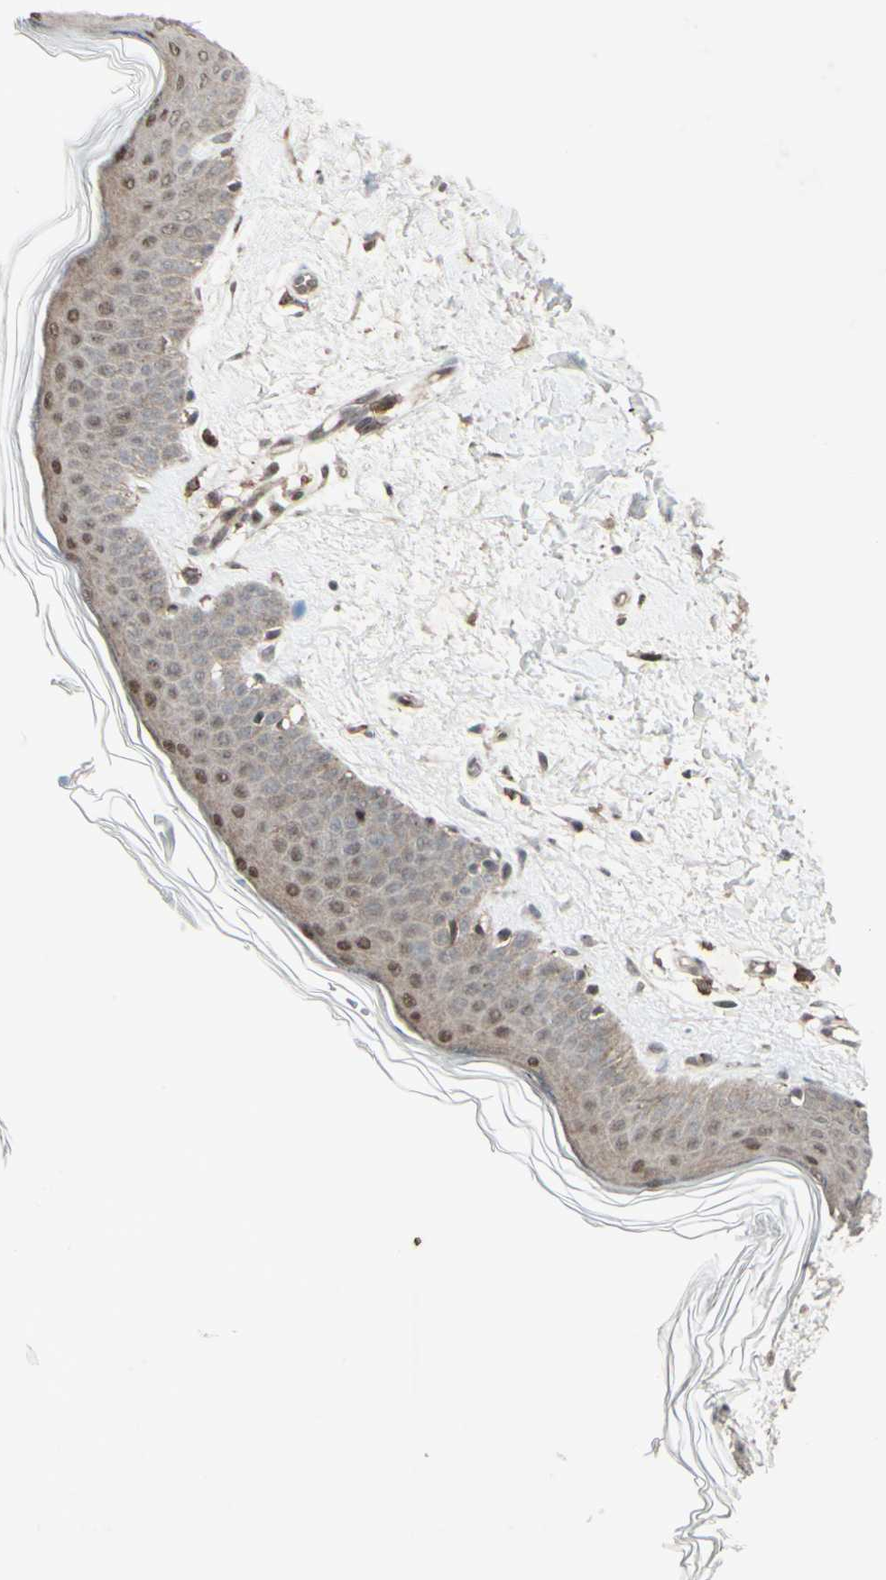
{"staining": {"intensity": "weak", "quantity": ">75%", "location": "cytoplasmic/membranous"}, "tissue": "skin", "cell_type": "Fibroblasts", "image_type": "normal", "snomed": [{"axis": "morphology", "description": "Normal tissue, NOS"}, {"axis": "topography", "description": "Skin"}], "caption": "High-power microscopy captured an immunohistochemistry image of normal skin, revealing weak cytoplasmic/membranous positivity in approximately >75% of fibroblasts.", "gene": "CD33", "patient": {"sex": "female", "age": 56}}